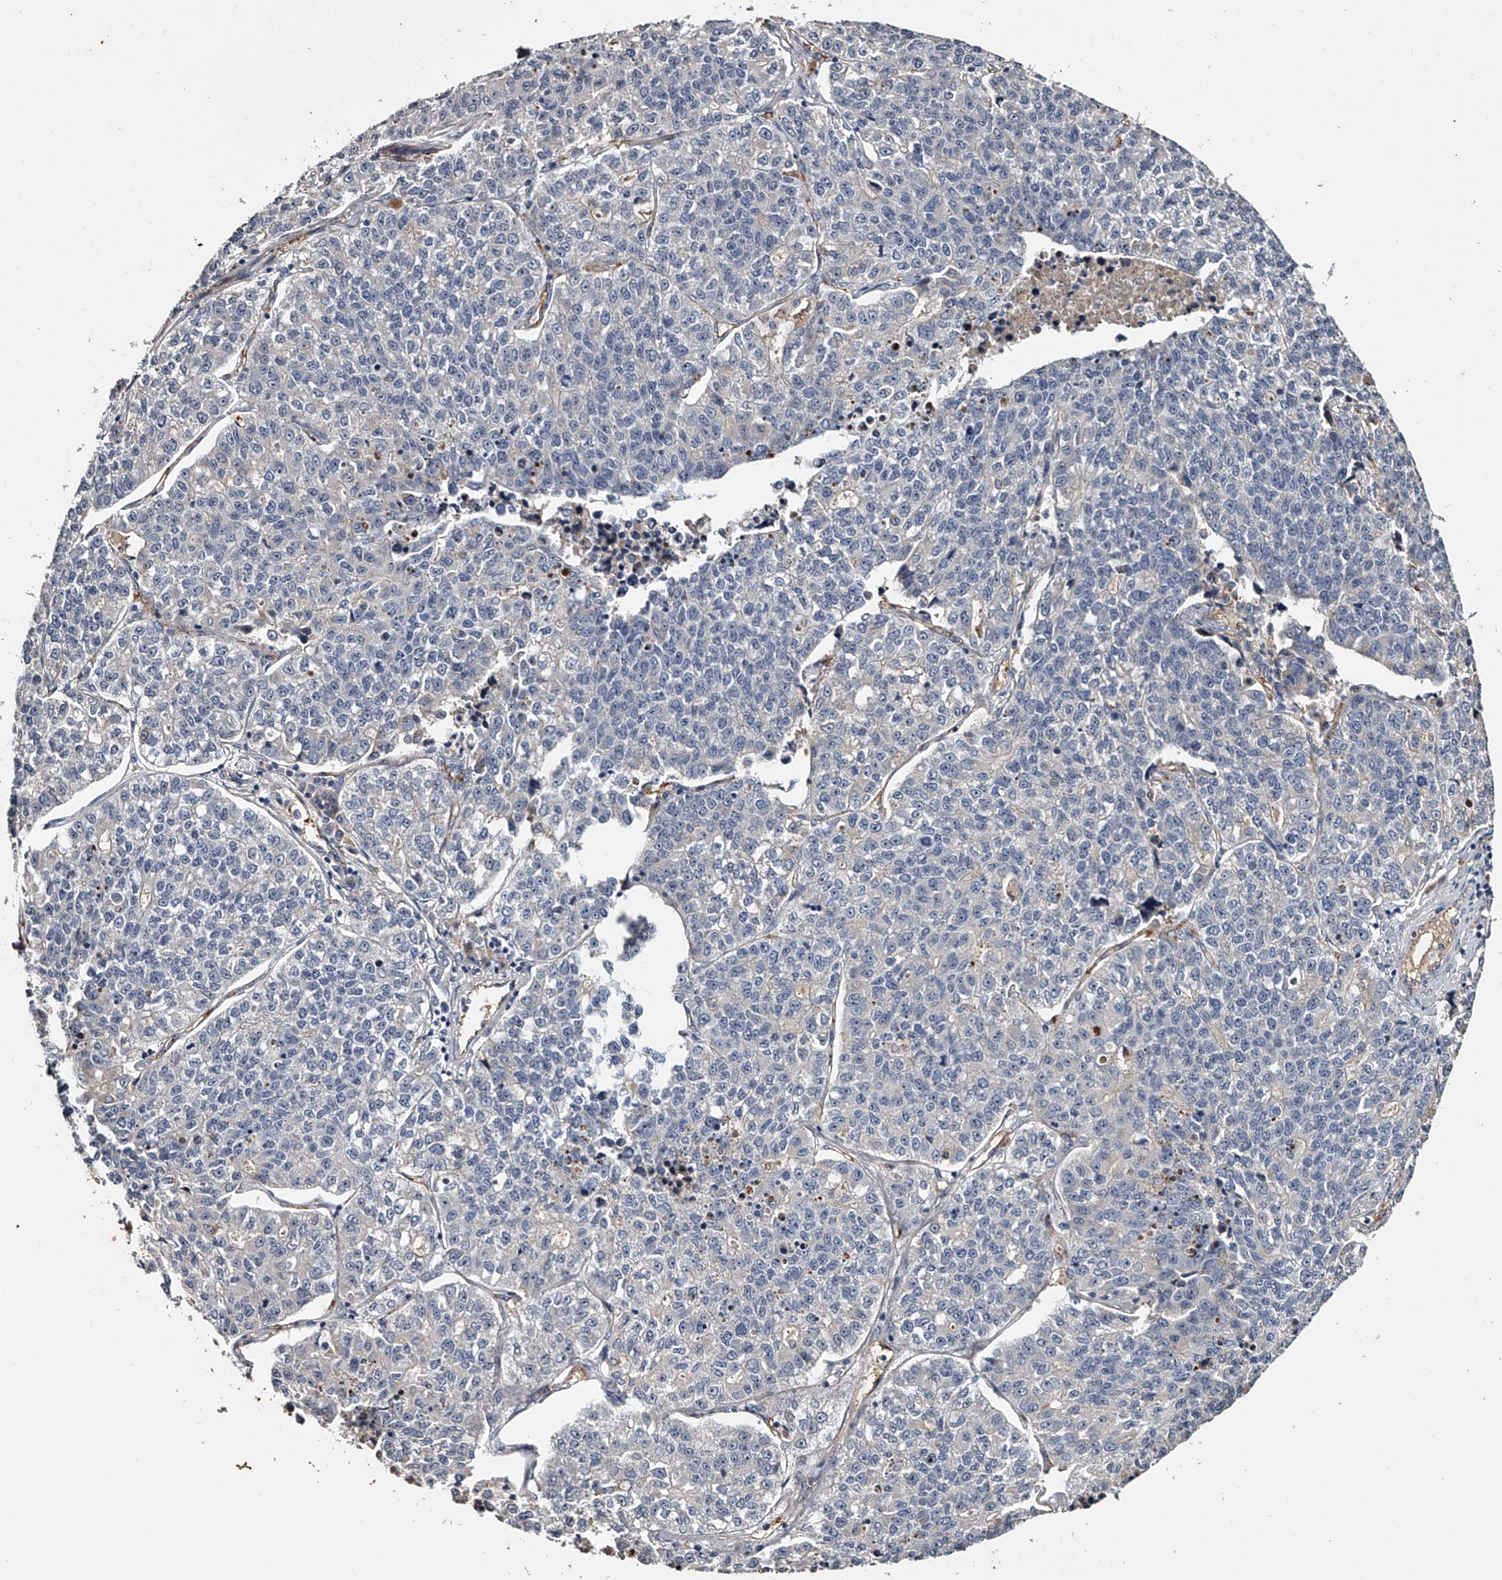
{"staining": {"intensity": "negative", "quantity": "none", "location": "none"}, "tissue": "lung cancer", "cell_type": "Tumor cells", "image_type": "cancer", "snomed": [{"axis": "morphology", "description": "Adenocarcinoma, NOS"}, {"axis": "topography", "description": "Lung"}], "caption": "This photomicrograph is of lung cancer stained with IHC to label a protein in brown with the nuclei are counter-stained blue. There is no positivity in tumor cells. (DAB (3,3'-diaminobenzidine) IHC, high magnification).", "gene": "MDN1", "patient": {"sex": "male", "age": 49}}